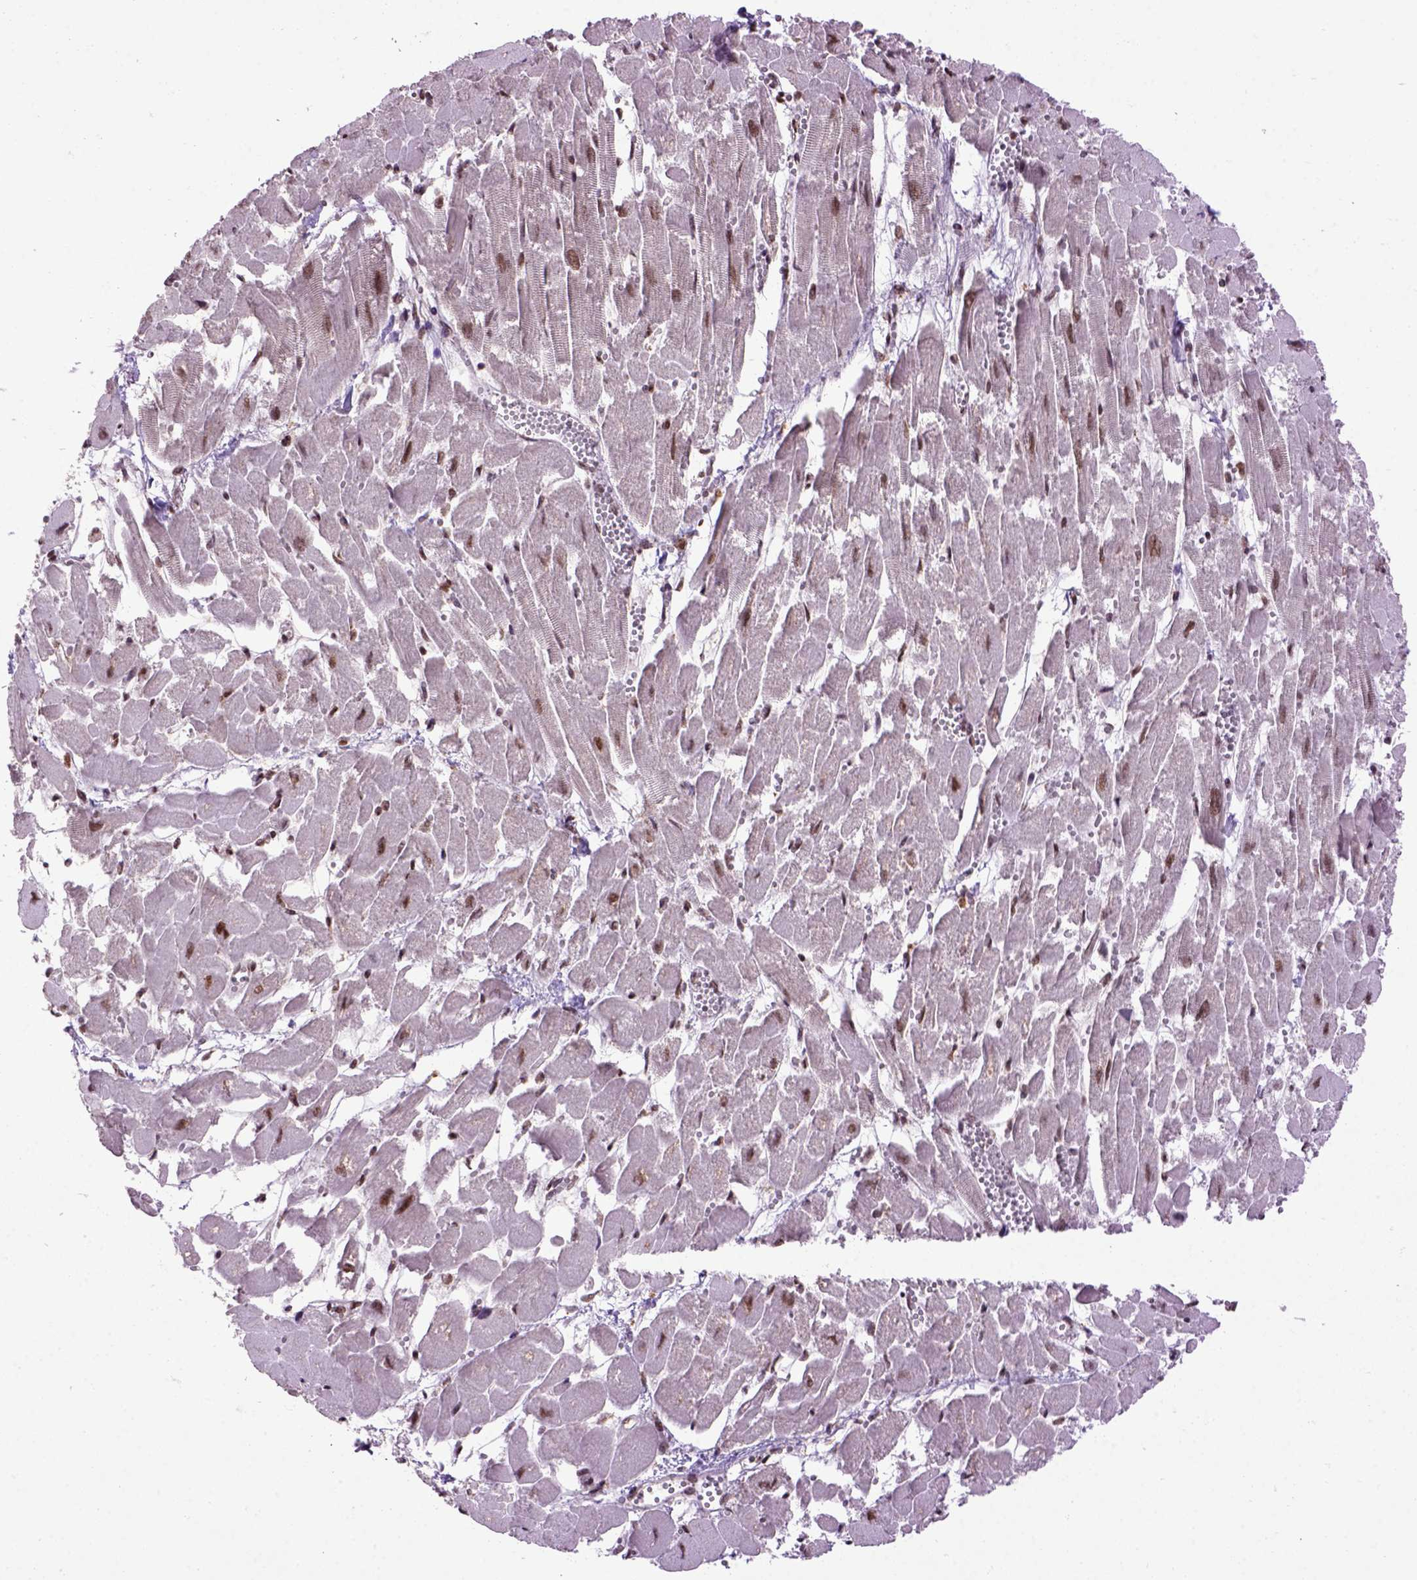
{"staining": {"intensity": "strong", "quantity": ">75%", "location": "nuclear"}, "tissue": "heart muscle", "cell_type": "Cardiomyocytes", "image_type": "normal", "snomed": [{"axis": "morphology", "description": "Normal tissue, NOS"}, {"axis": "topography", "description": "Heart"}], "caption": "Immunohistochemical staining of normal heart muscle shows strong nuclear protein staining in approximately >75% of cardiomyocytes.", "gene": "CELF1", "patient": {"sex": "female", "age": 52}}